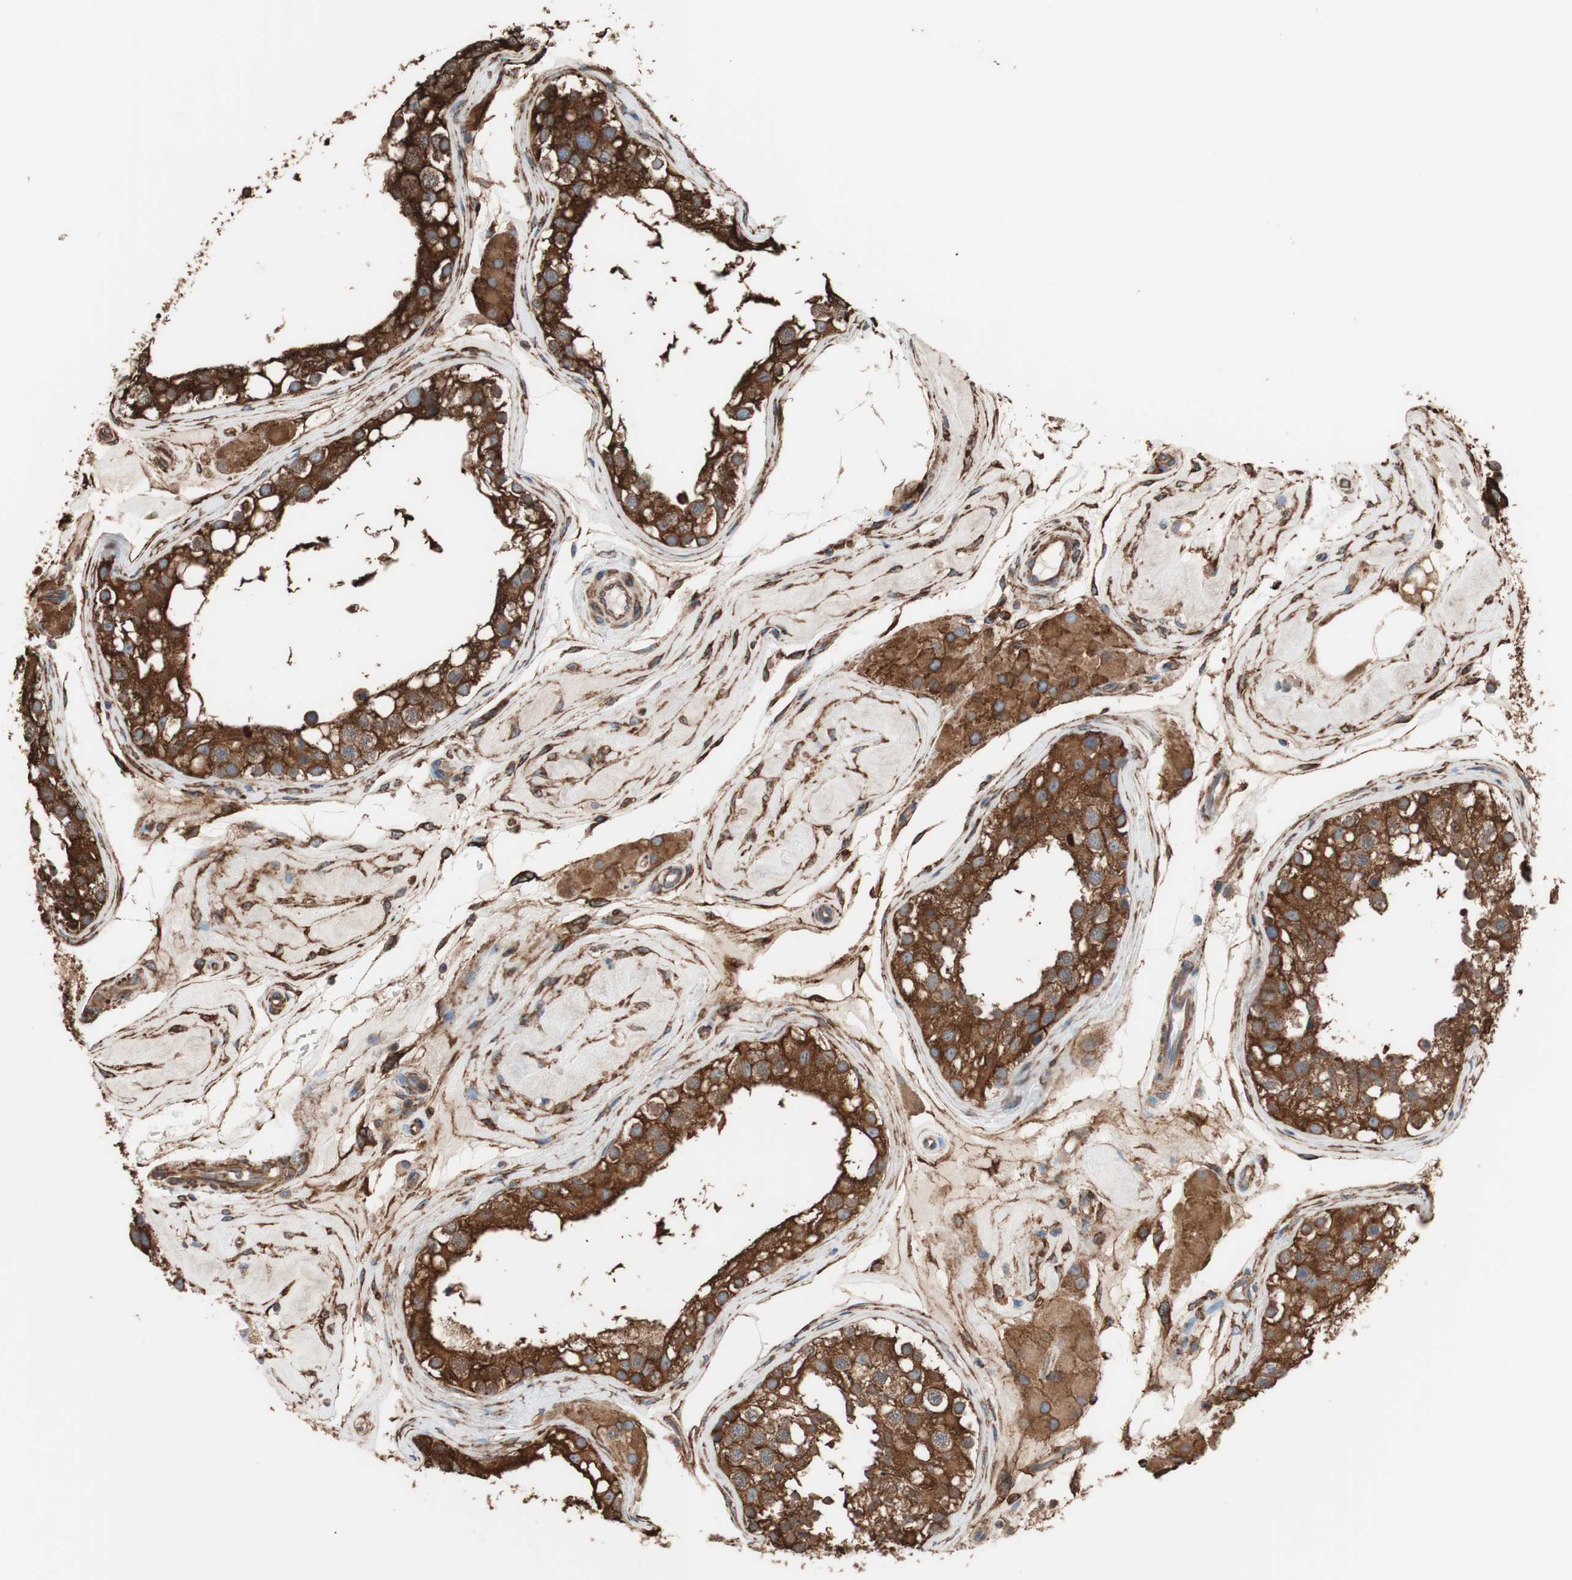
{"staining": {"intensity": "strong", "quantity": ">75%", "location": "cytoplasmic/membranous"}, "tissue": "testis", "cell_type": "Cells in seminiferous ducts", "image_type": "normal", "snomed": [{"axis": "morphology", "description": "Normal tissue, NOS"}, {"axis": "topography", "description": "Testis"}], "caption": "Protein analysis of normal testis shows strong cytoplasmic/membranous staining in about >75% of cells in seminiferous ducts.", "gene": "GPSM2", "patient": {"sex": "male", "age": 68}}